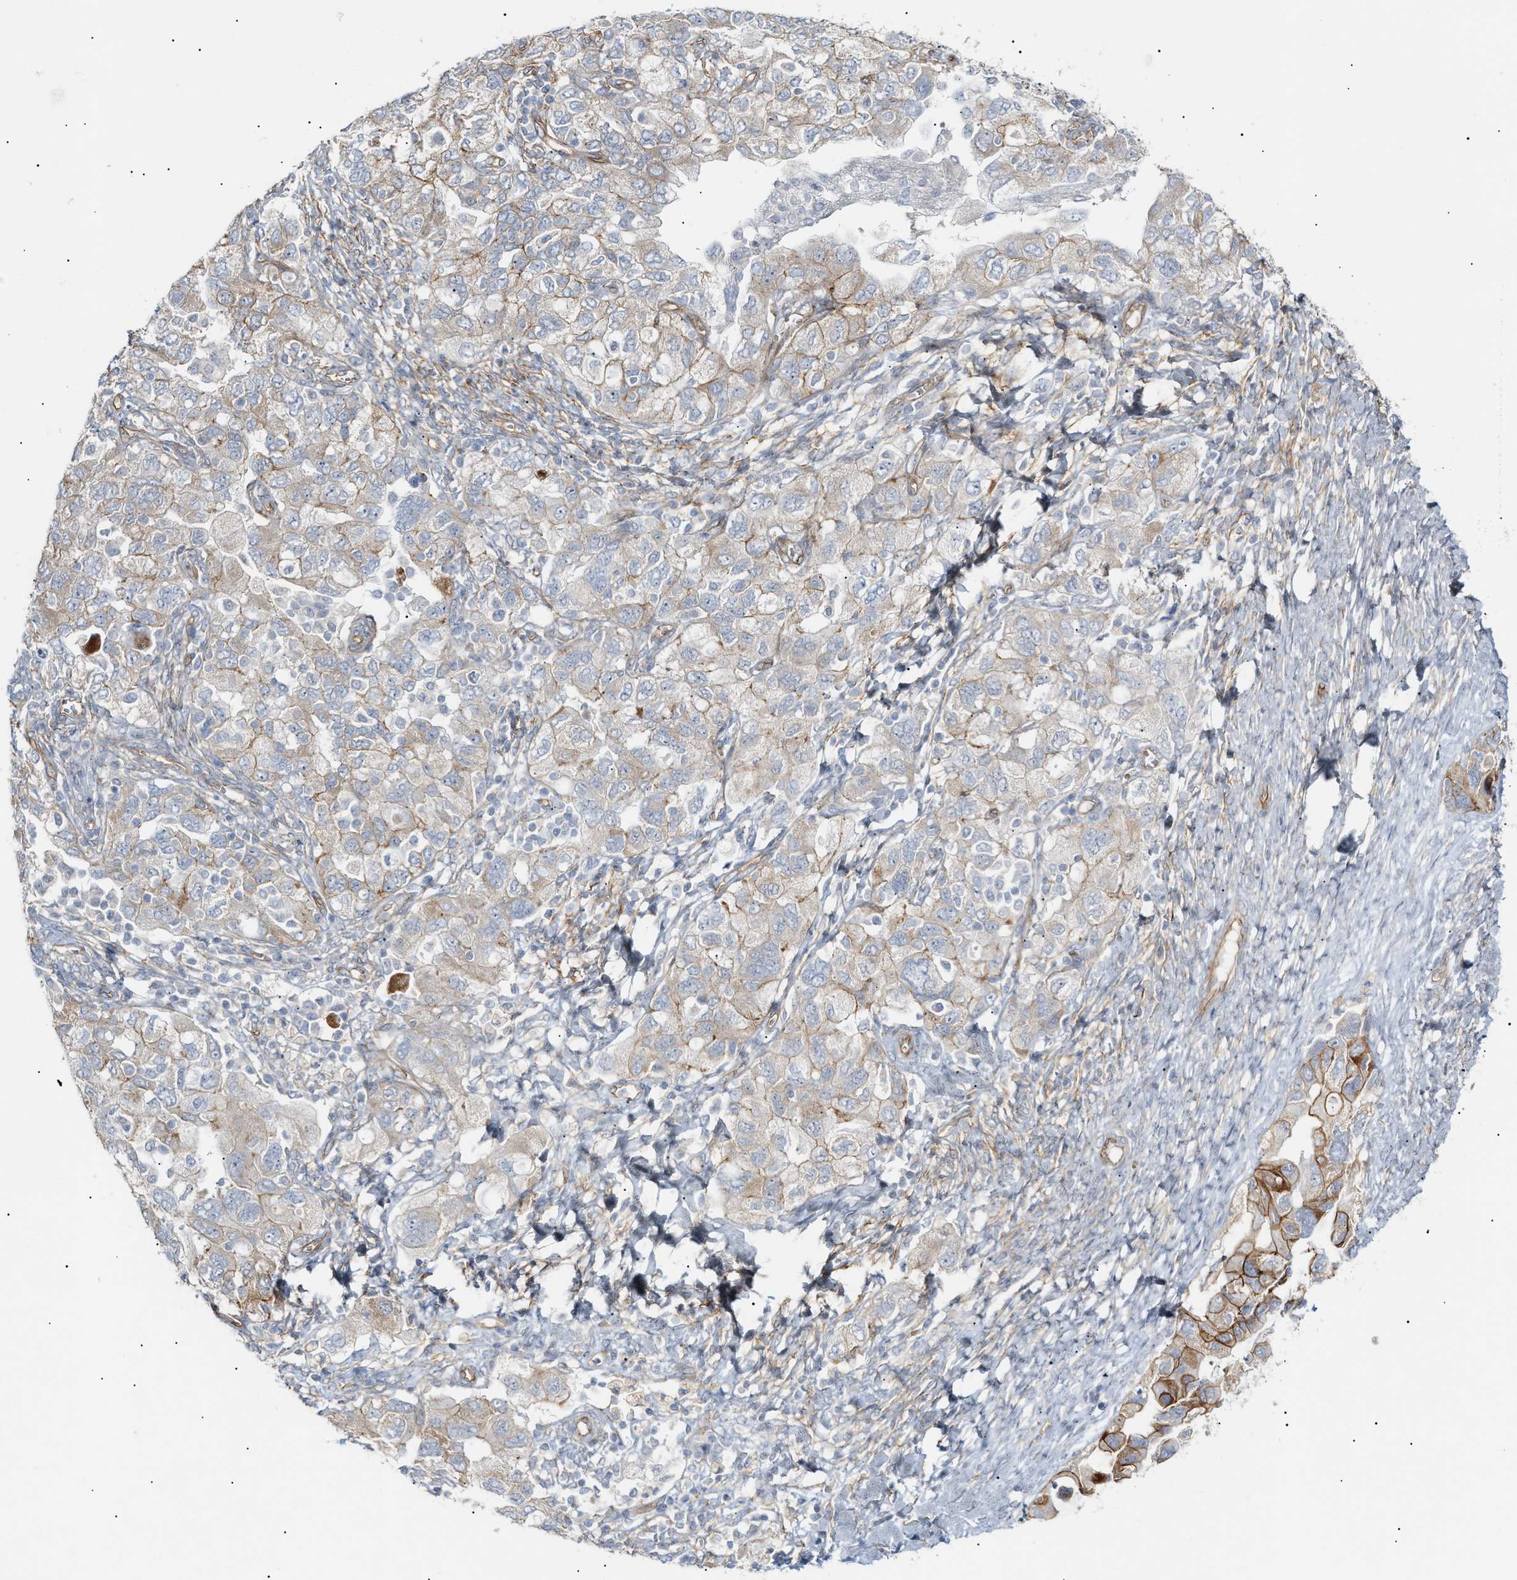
{"staining": {"intensity": "moderate", "quantity": "<25%", "location": "cytoplasmic/membranous"}, "tissue": "ovarian cancer", "cell_type": "Tumor cells", "image_type": "cancer", "snomed": [{"axis": "morphology", "description": "Carcinoma, NOS"}, {"axis": "morphology", "description": "Cystadenocarcinoma, serous, NOS"}, {"axis": "topography", "description": "Ovary"}], "caption": "DAB (3,3'-diaminobenzidine) immunohistochemical staining of human ovarian cancer (carcinoma) shows moderate cytoplasmic/membranous protein staining in about <25% of tumor cells.", "gene": "ZFHX2", "patient": {"sex": "female", "age": 69}}